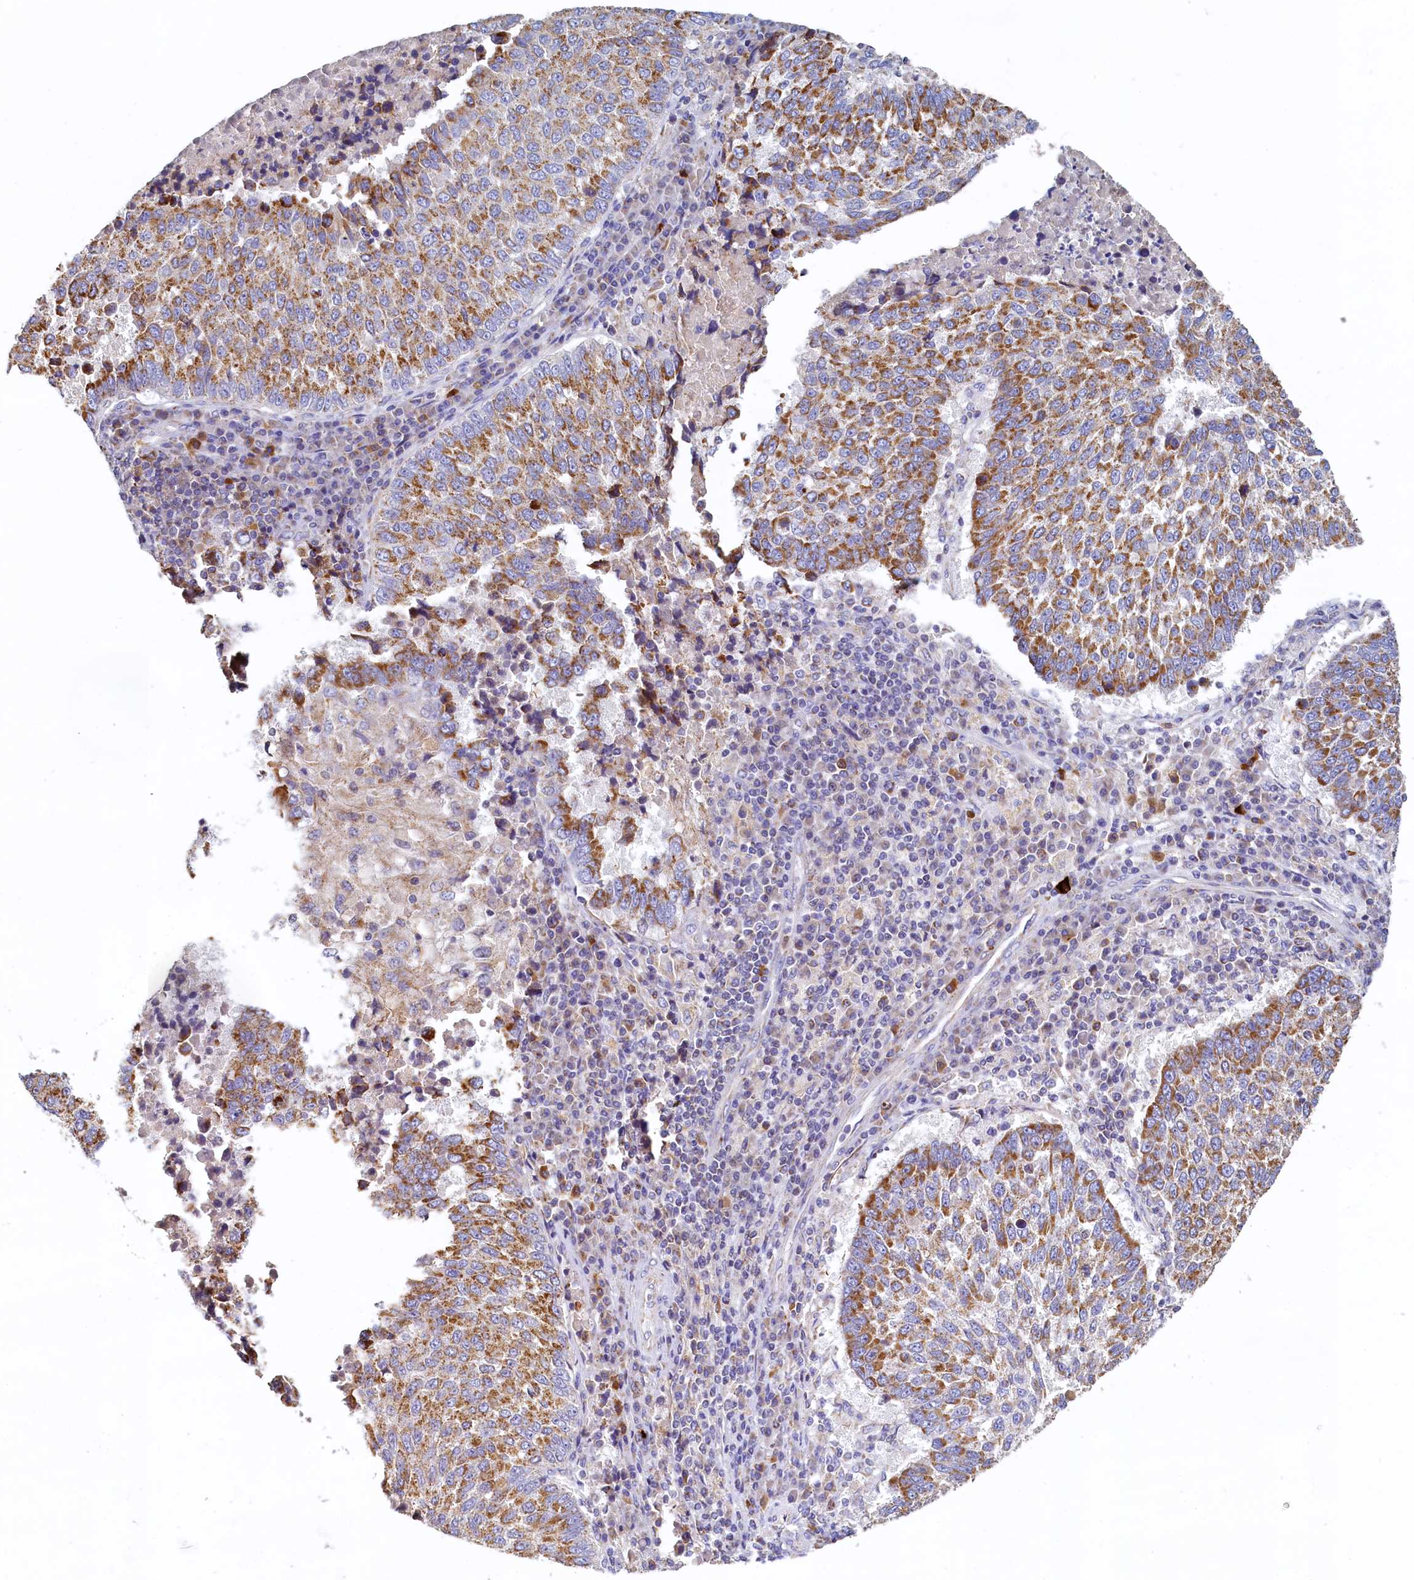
{"staining": {"intensity": "moderate", "quantity": ">75%", "location": "cytoplasmic/membranous"}, "tissue": "lung cancer", "cell_type": "Tumor cells", "image_type": "cancer", "snomed": [{"axis": "morphology", "description": "Squamous cell carcinoma, NOS"}, {"axis": "topography", "description": "Lung"}], "caption": "Immunohistochemistry histopathology image of neoplastic tissue: lung cancer stained using immunohistochemistry shows medium levels of moderate protein expression localized specifically in the cytoplasmic/membranous of tumor cells, appearing as a cytoplasmic/membranous brown color.", "gene": "POC1A", "patient": {"sex": "male", "age": 73}}